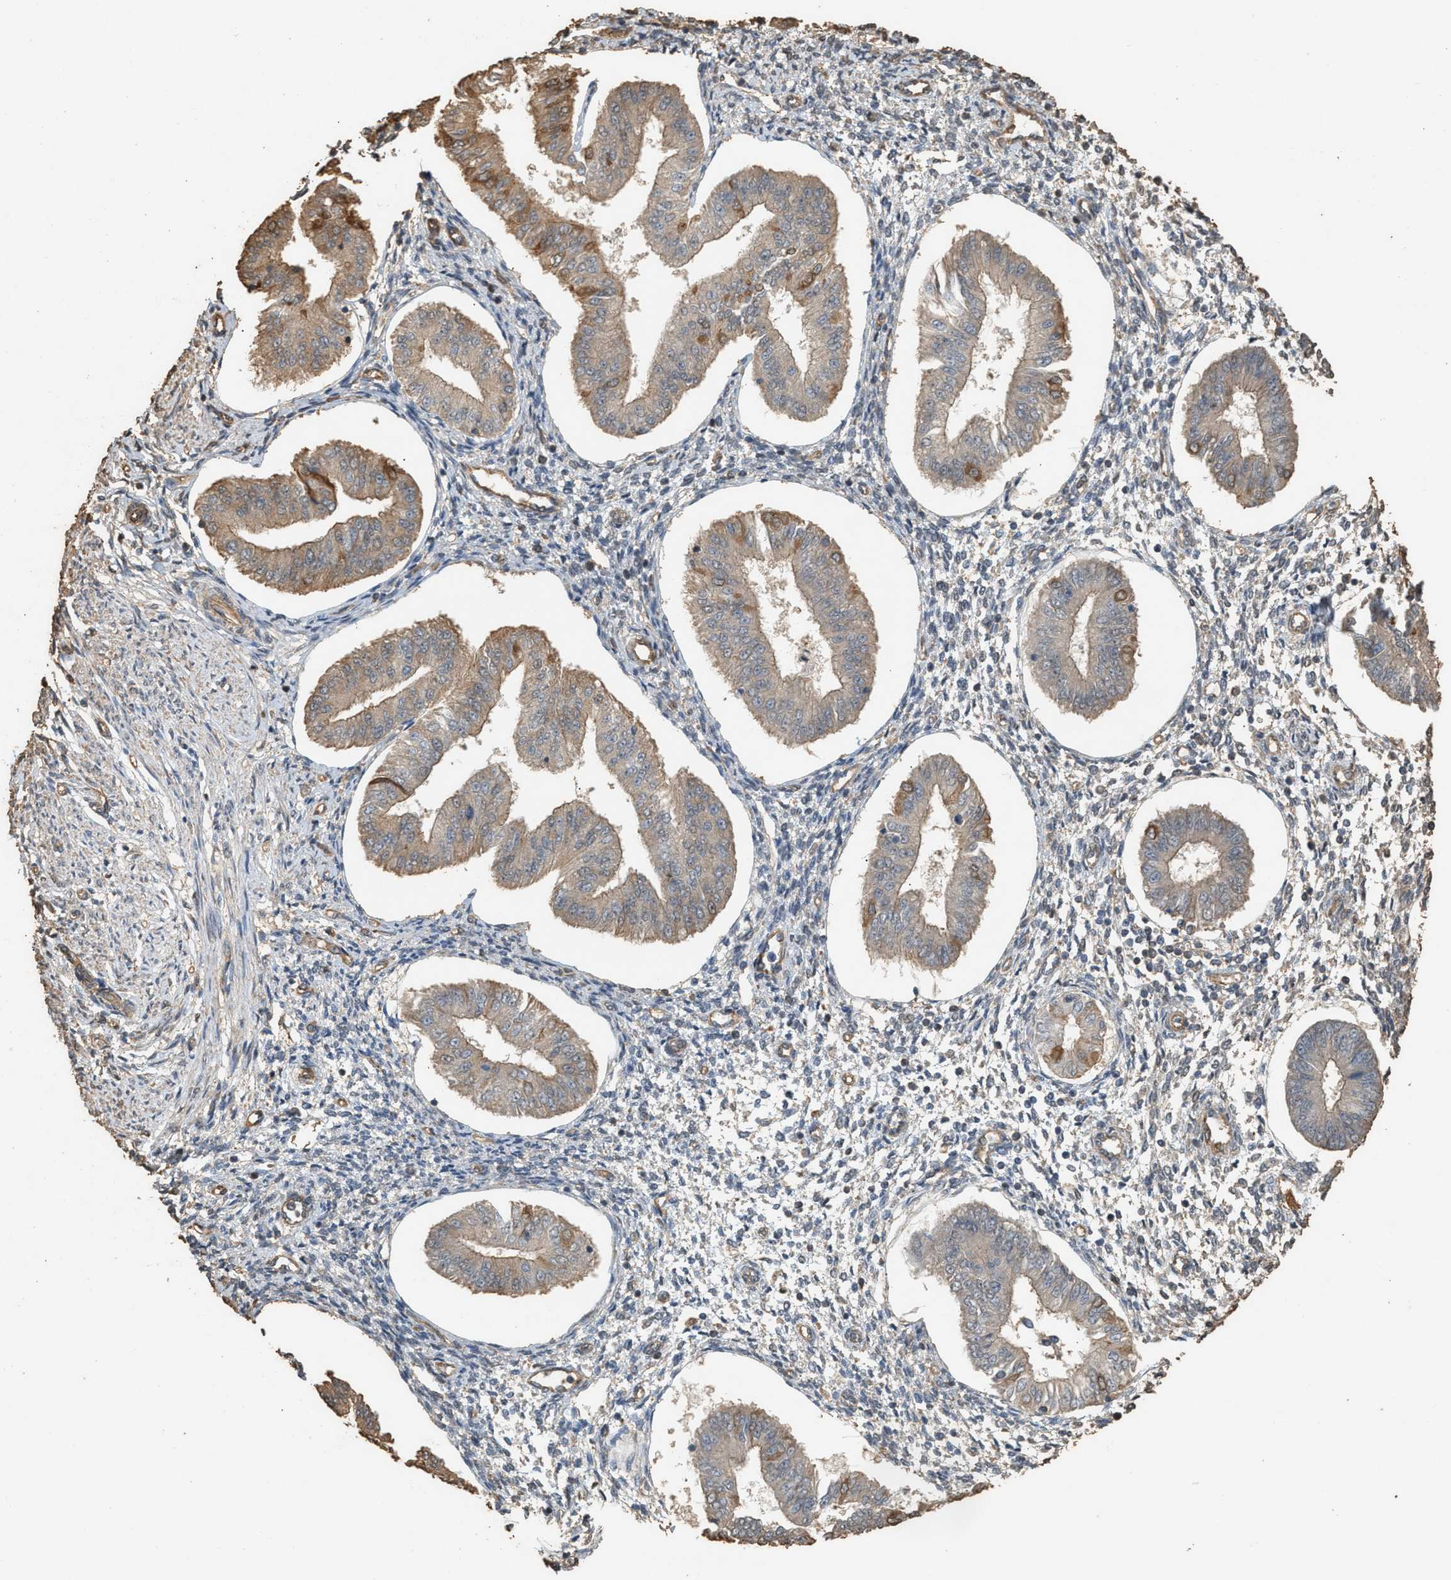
{"staining": {"intensity": "weak", "quantity": "25%-75%", "location": "cytoplasmic/membranous"}, "tissue": "endometrium", "cell_type": "Cells in endometrial stroma", "image_type": "normal", "snomed": [{"axis": "morphology", "description": "Normal tissue, NOS"}, {"axis": "topography", "description": "Endometrium"}], "caption": "This histopathology image shows immunohistochemistry (IHC) staining of benign endometrium, with low weak cytoplasmic/membranous expression in about 25%-75% of cells in endometrial stroma.", "gene": "DCAF7", "patient": {"sex": "female", "age": 50}}